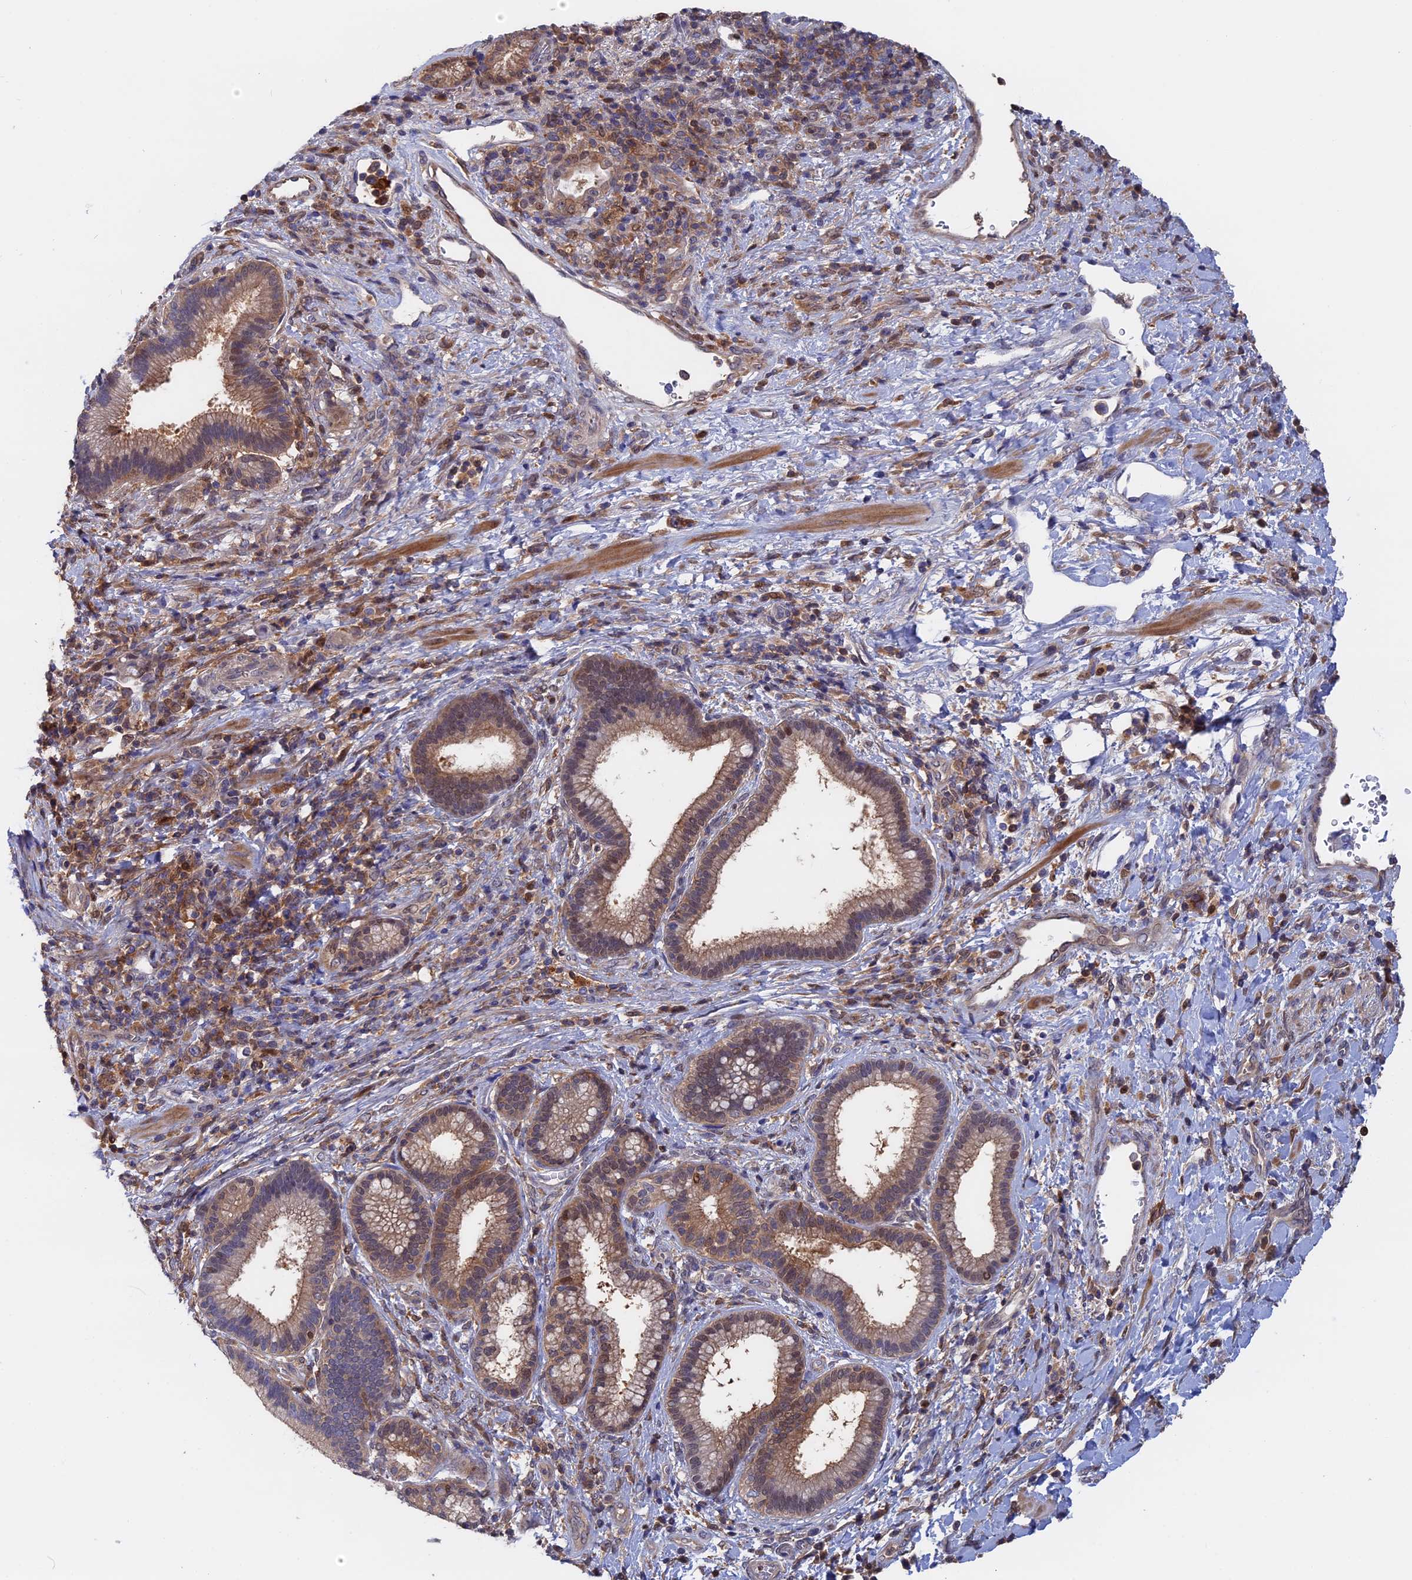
{"staining": {"intensity": "weak", "quantity": ">75%", "location": "cytoplasmic/membranous,nuclear"}, "tissue": "pancreatic cancer", "cell_type": "Tumor cells", "image_type": "cancer", "snomed": [{"axis": "morphology", "description": "Normal tissue, NOS"}, {"axis": "morphology", "description": "Adenocarcinoma, NOS"}, {"axis": "topography", "description": "Pancreas"}], "caption": "Tumor cells exhibit low levels of weak cytoplasmic/membranous and nuclear expression in about >75% of cells in adenocarcinoma (pancreatic). The staining was performed using DAB (3,3'-diaminobenzidine), with brown indicating positive protein expression. Nuclei are stained blue with hematoxylin.", "gene": "BLVRA", "patient": {"sex": "female", "age": 55}}